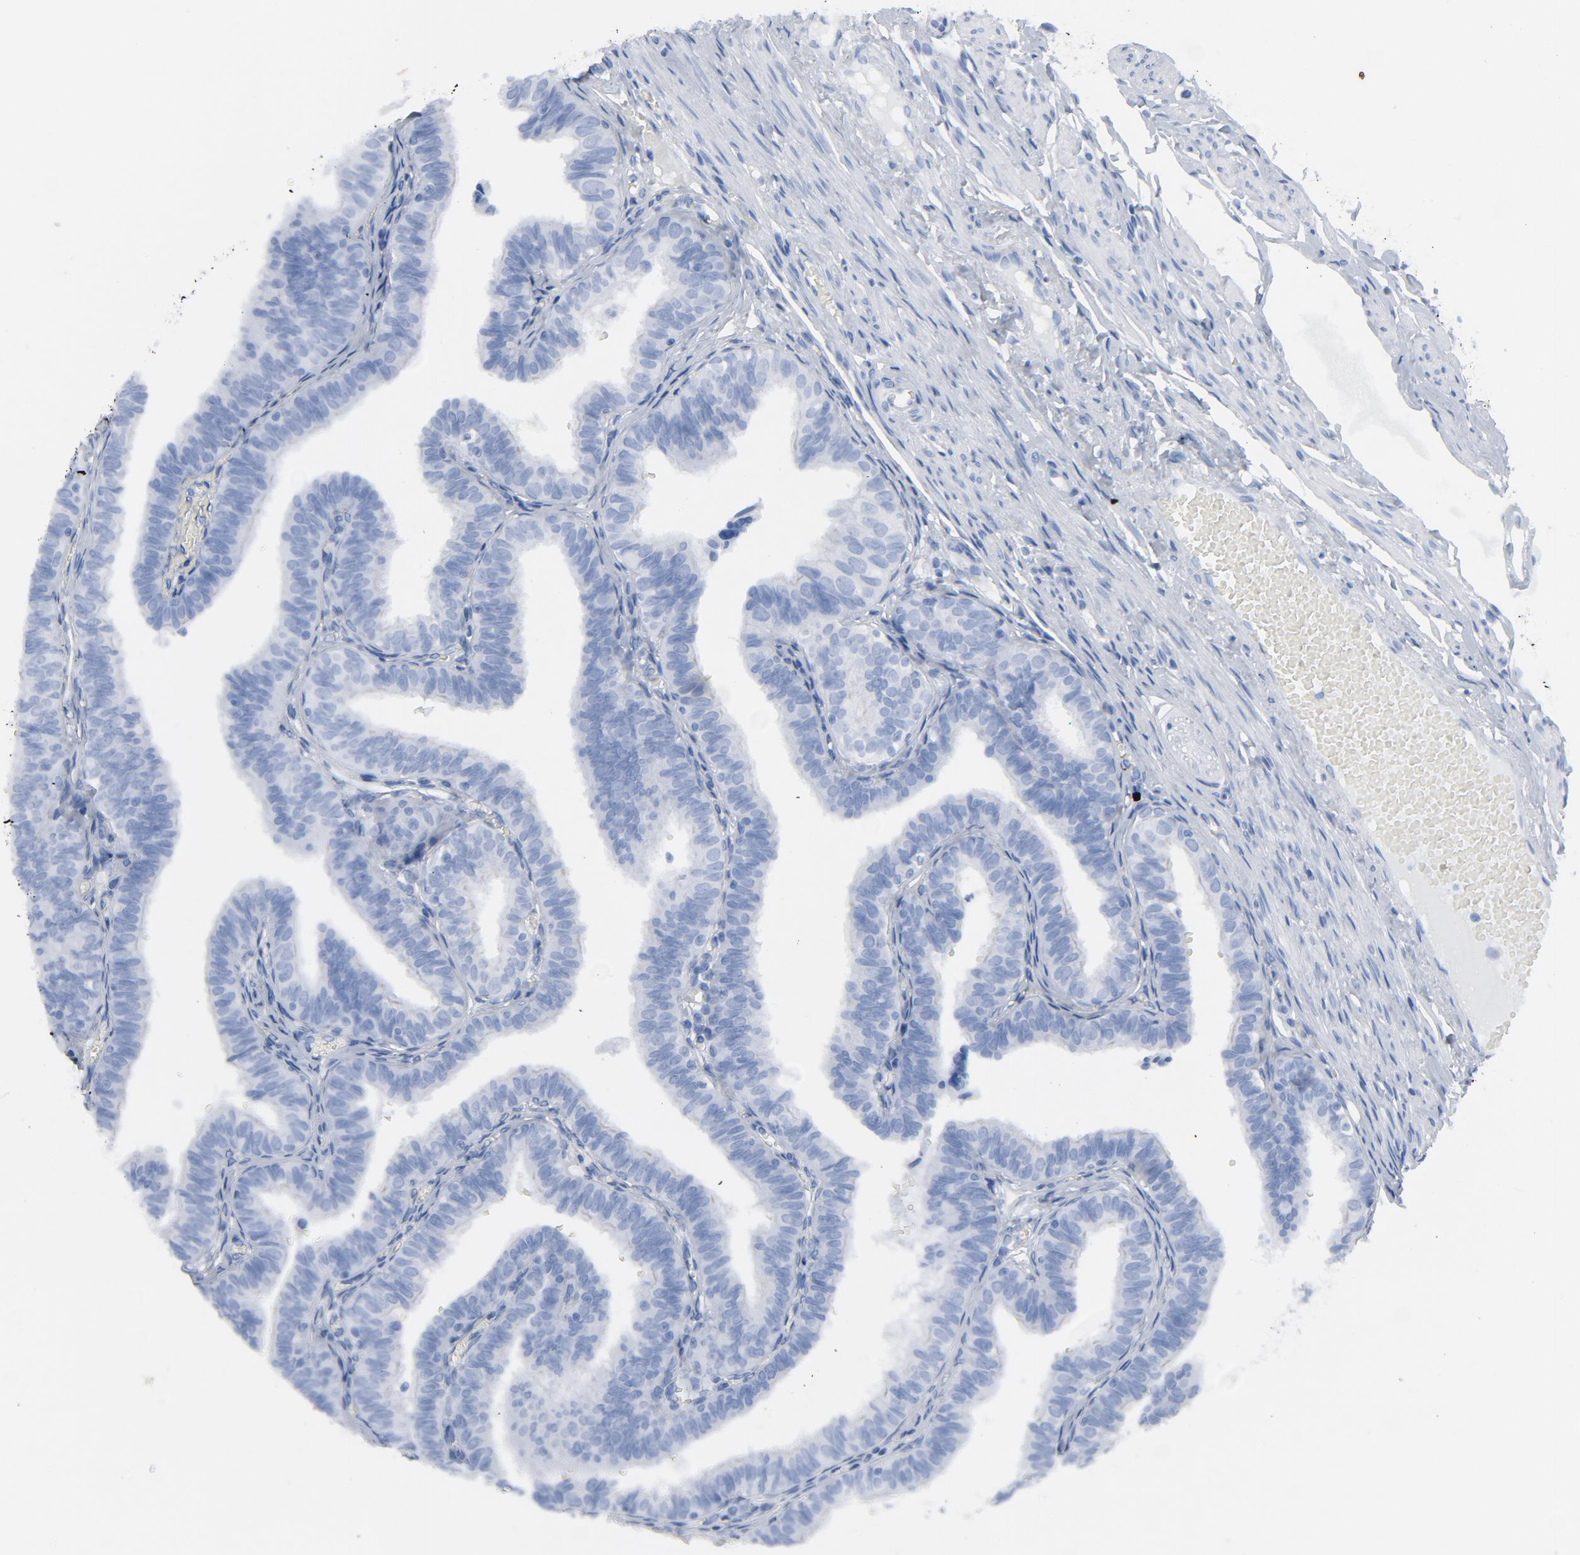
{"staining": {"intensity": "negative", "quantity": "none", "location": "none"}, "tissue": "fallopian tube", "cell_type": "Glandular cells", "image_type": "normal", "snomed": [{"axis": "morphology", "description": "Normal tissue, NOS"}, {"axis": "topography", "description": "Fallopian tube"}], "caption": "A high-resolution image shows immunohistochemistry (IHC) staining of unremarkable fallopian tube, which exhibits no significant staining in glandular cells. (Brightfield microscopy of DAB (3,3'-diaminobenzidine) IHC at high magnification).", "gene": "C14orf119", "patient": {"sex": "female", "age": 46}}